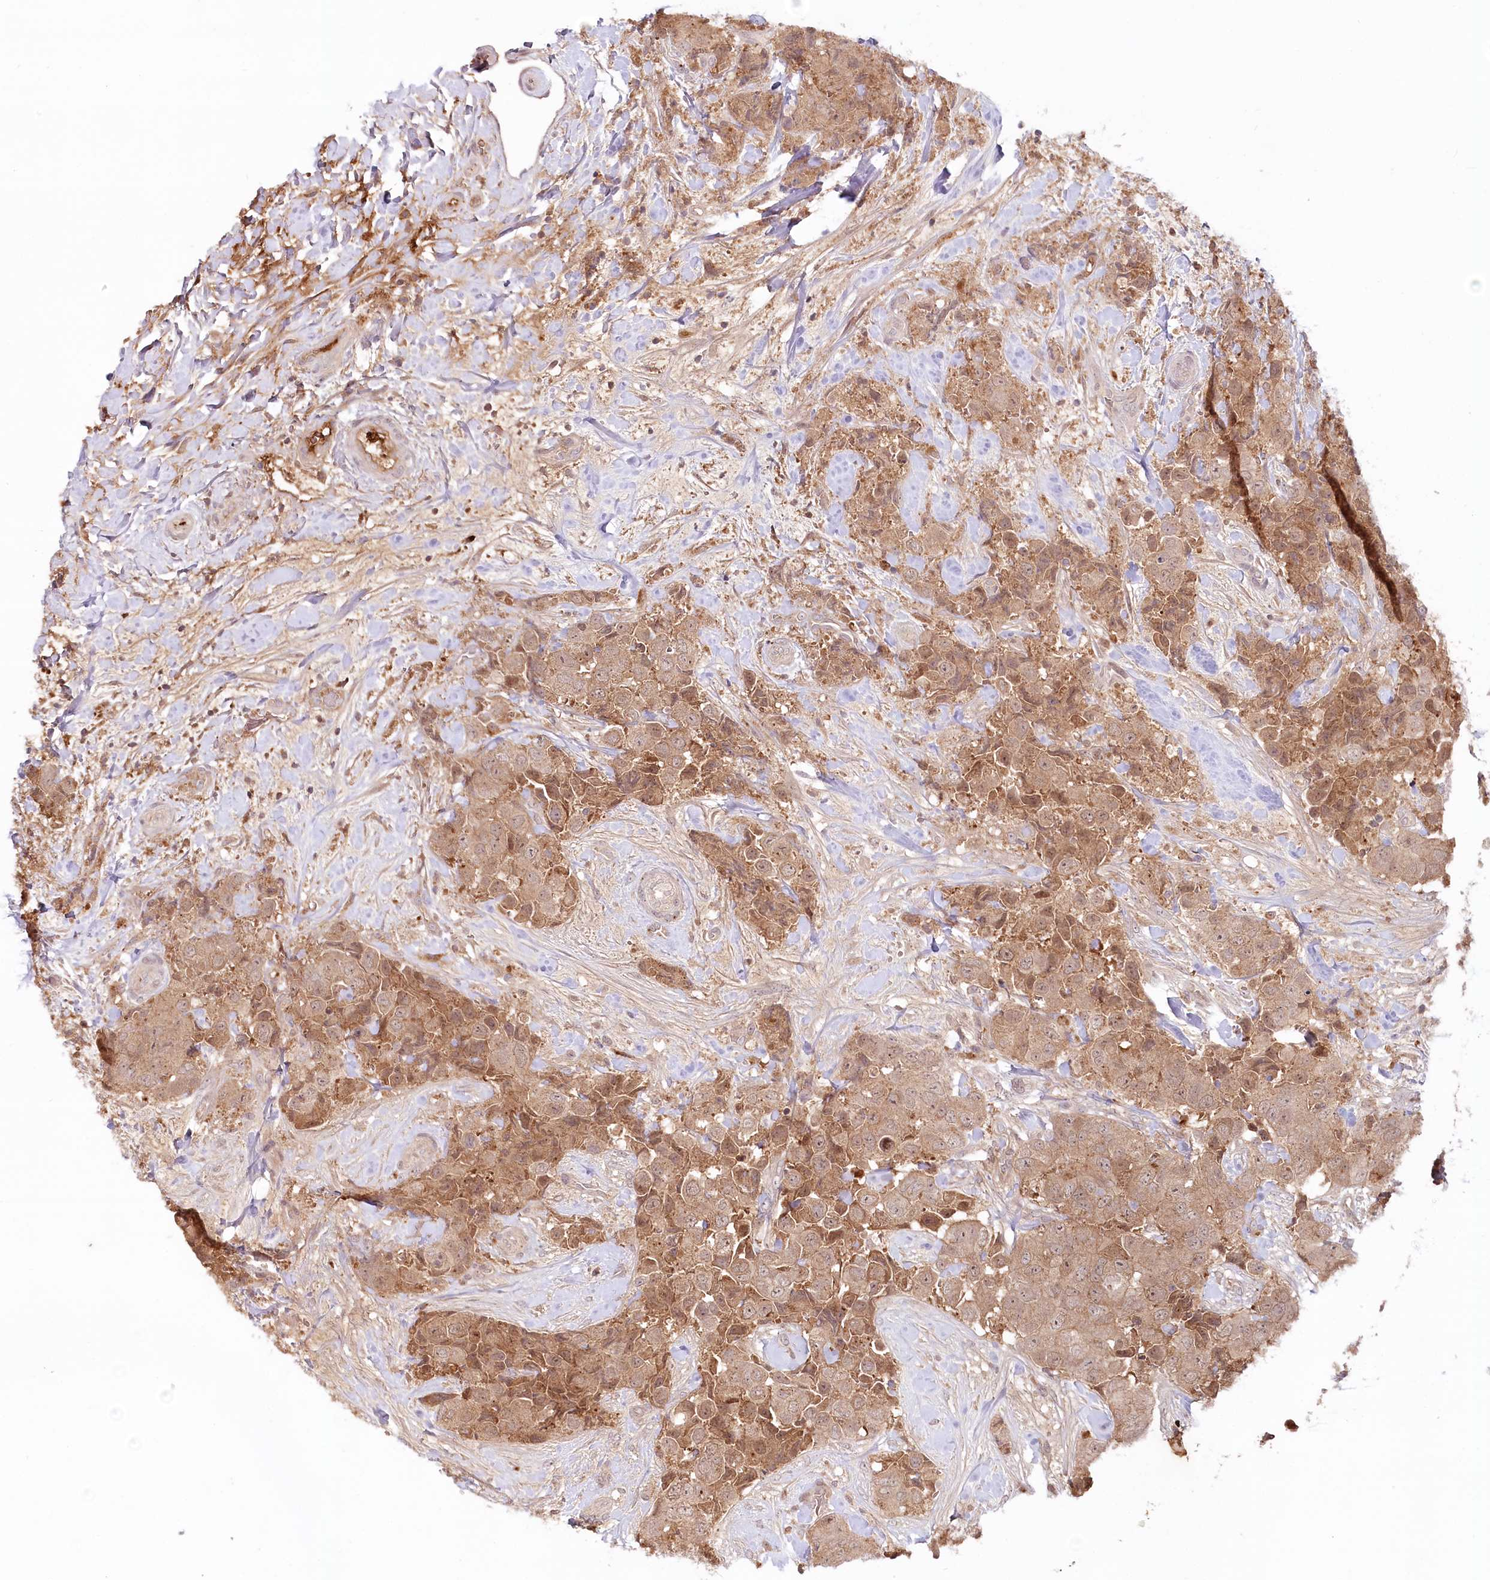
{"staining": {"intensity": "moderate", "quantity": ">75%", "location": "cytoplasmic/membranous"}, "tissue": "breast cancer", "cell_type": "Tumor cells", "image_type": "cancer", "snomed": [{"axis": "morphology", "description": "Duct carcinoma"}, {"axis": "topography", "description": "Breast"}], "caption": "Protein staining of intraductal carcinoma (breast) tissue reveals moderate cytoplasmic/membranous staining in approximately >75% of tumor cells.", "gene": "PSAPL1", "patient": {"sex": "female", "age": 62}}